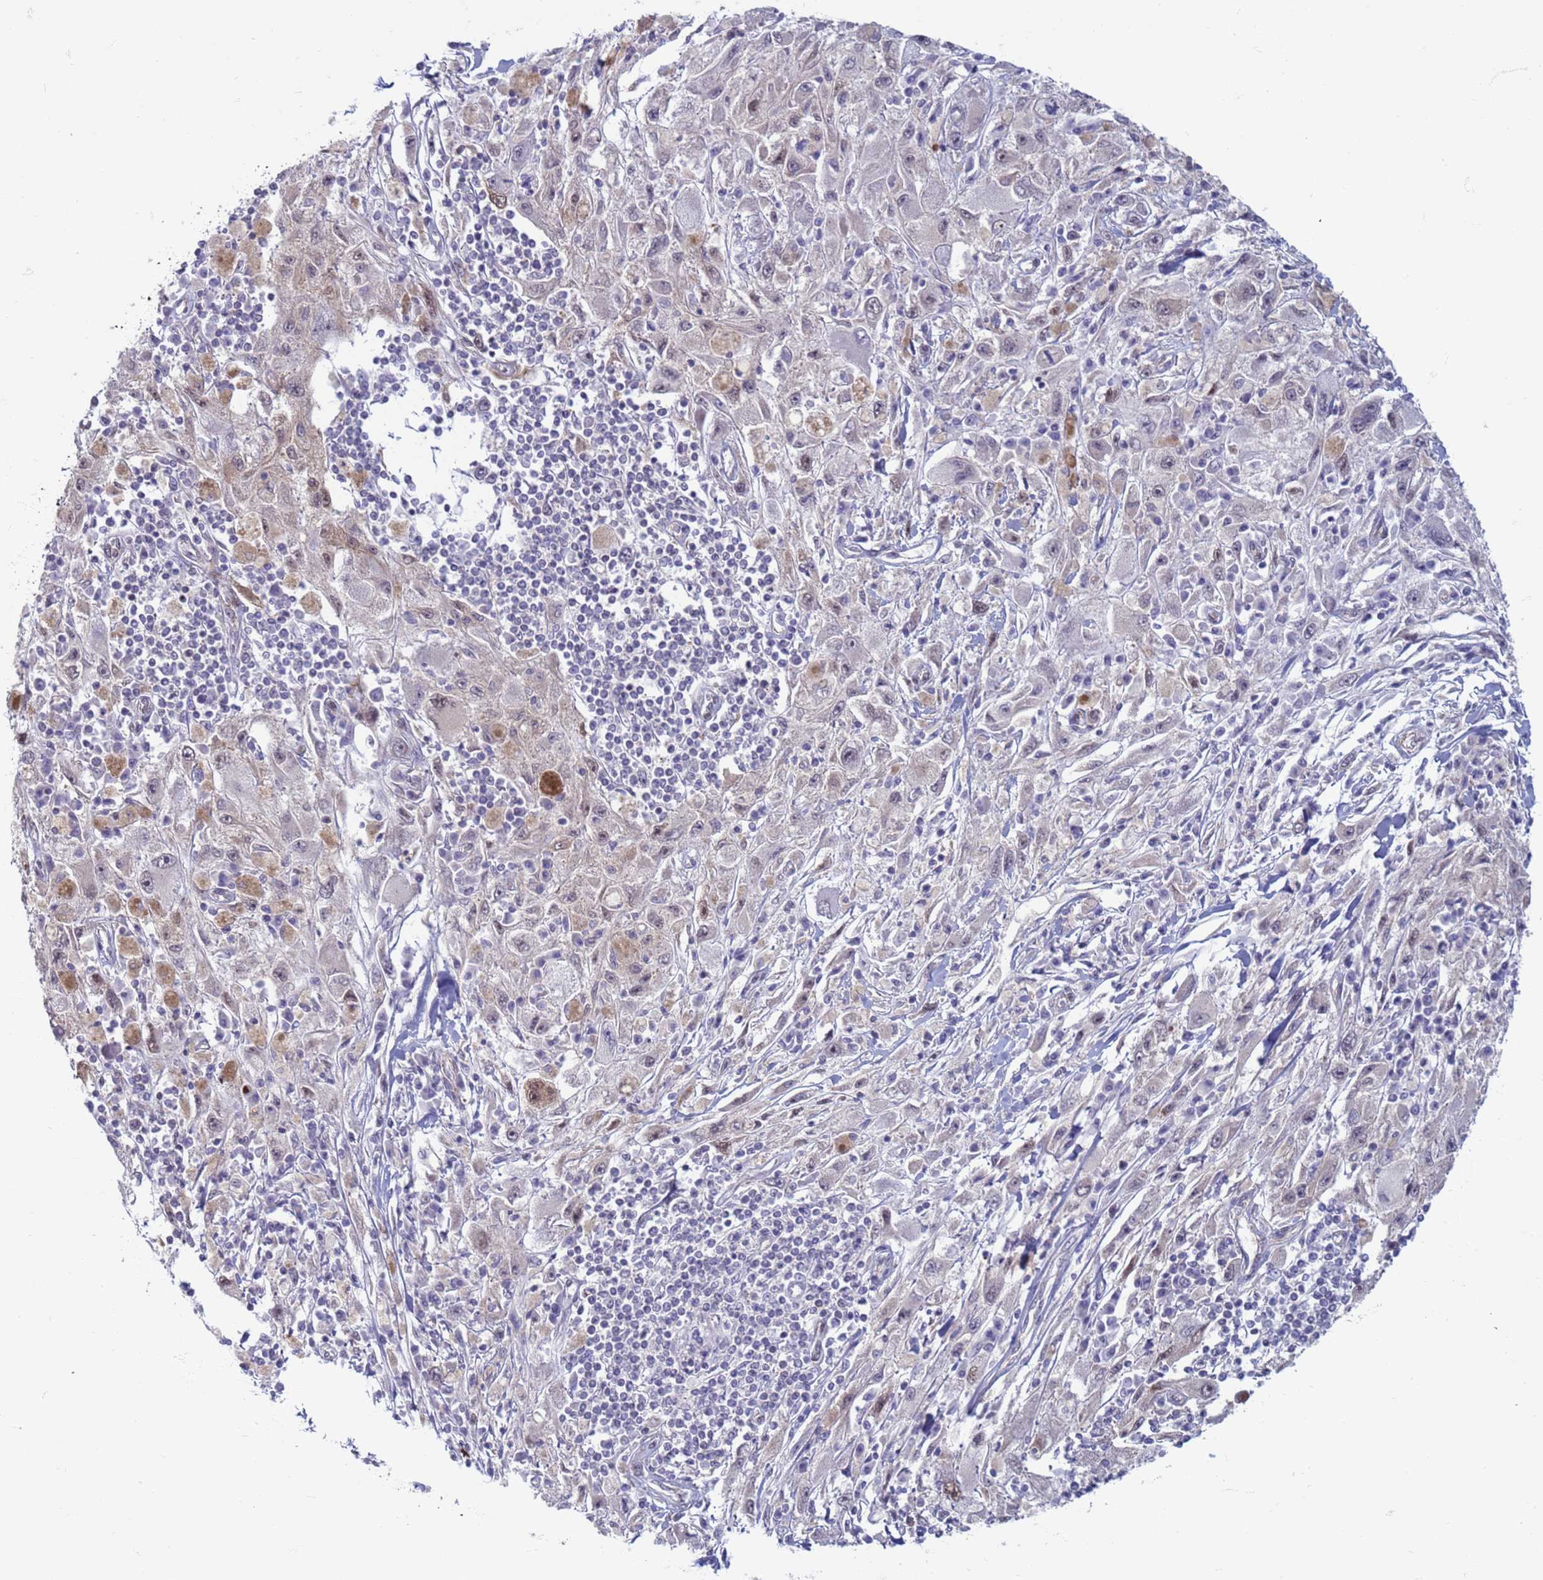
{"staining": {"intensity": "moderate", "quantity": "25%-75%", "location": "nuclear"}, "tissue": "melanoma", "cell_type": "Tumor cells", "image_type": "cancer", "snomed": [{"axis": "morphology", "description": "Malignant melanoma, Metastatic site"}, {"axis": "topography", "description": "Skin"}], "caption": "An image of malignant melanoma (metastatic site) stained for a protein displays moderate nuclear brown staining in tumor cells. (Stains: DAB (3,3'-diaminobenzidine) in brown, nuclei in blue, Microscopy: brightfield microscopy at high magnification).", "gene": "SAE1", "patient": {"sex": "male", "age": 53}}